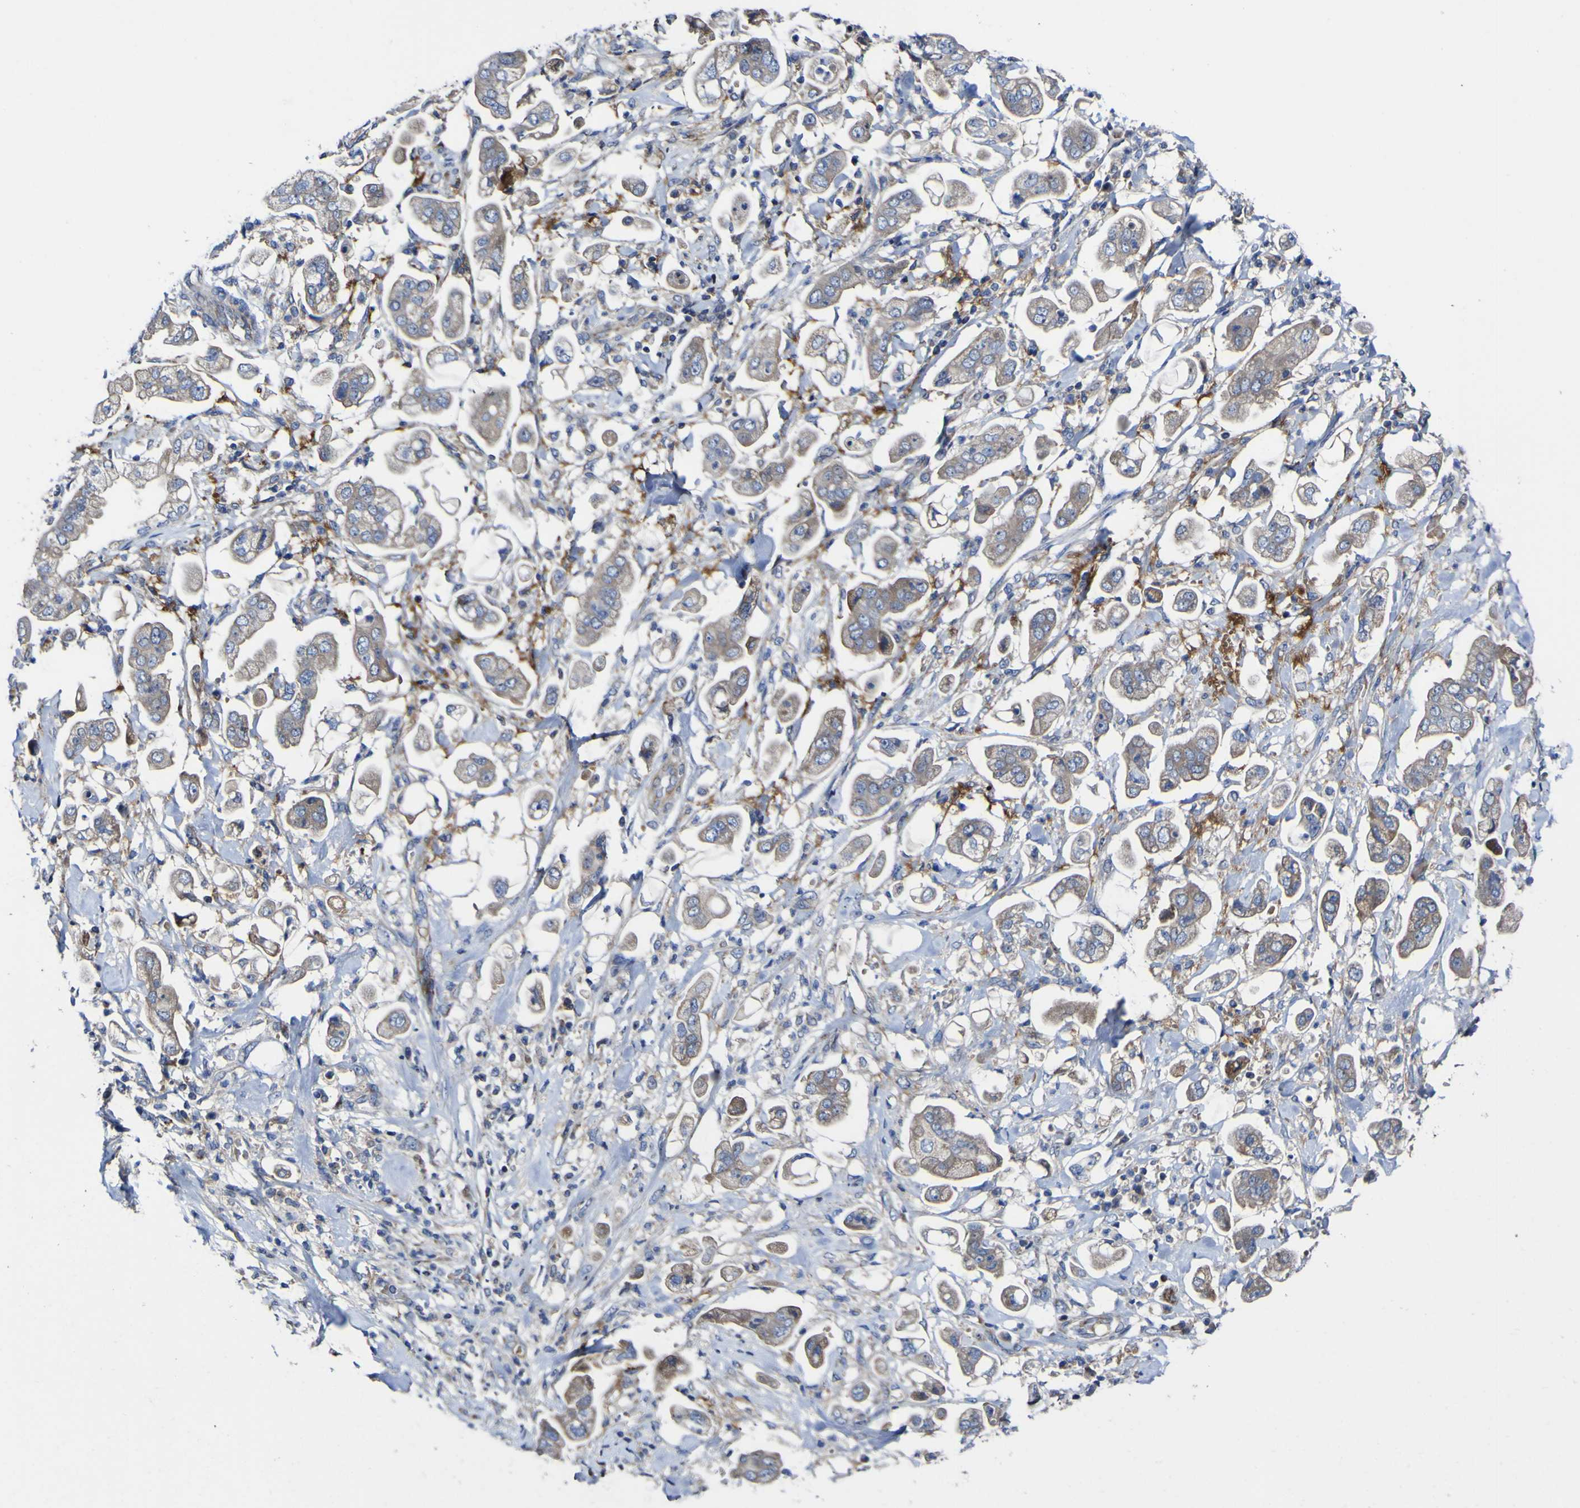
{"staining": {"intensity": "moderate", "quantity": "25%-75%", "location": "cytoplasmic/membranous"}, "tissue": "stomach cancer", "cell_type": "Tumor cells", "image_type": "cancer", "snomed": [{"axis": "morphology", "description": "Adenocarcinoma, NOS"}, {"axis": "topography", "description": "Stomach"}], "caption": "A micrograph of stomach cancer stained for a protein displays moderate cytoplasmic/membranous brown staining in tumor cells. (DAB (3,3'-diaminobenzidine) IHC with brightfield microscopy, high magnification).", "gene": "CCDC90B", "patient": {"sex": "male", "age": 62}}